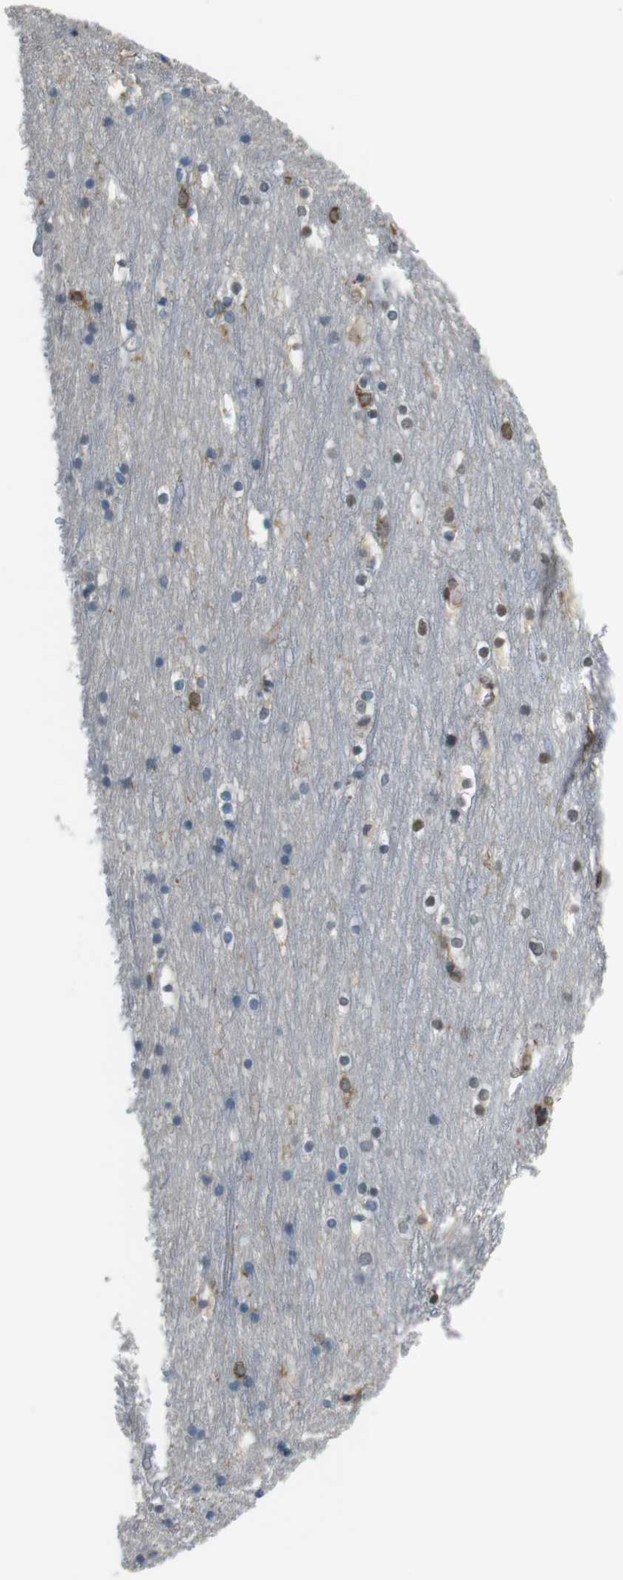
{"staining": {"intensity": "moderate", "quantity": "25%-75%", "location": "cytoplasmic/membranous"}, "tissue": "cerebral cortex", "cell_type": "Endothelial cells", "image_type": "normal", "snomed": [{"axis": "morphology", "description": "Normal tissue, NOS"}, {"axis": "topography", "description": "Cerebral cortex"}], "caption": "Immunohistochemistry (IHC) (DAB) staining of normal cerebral cortex exhibits moderate cytoplasmic/membranous protein expression in approximately 25%-75% of endothelial cells.", "gene": "FCAR", "patient": {"sex": "male", "age": 45}}